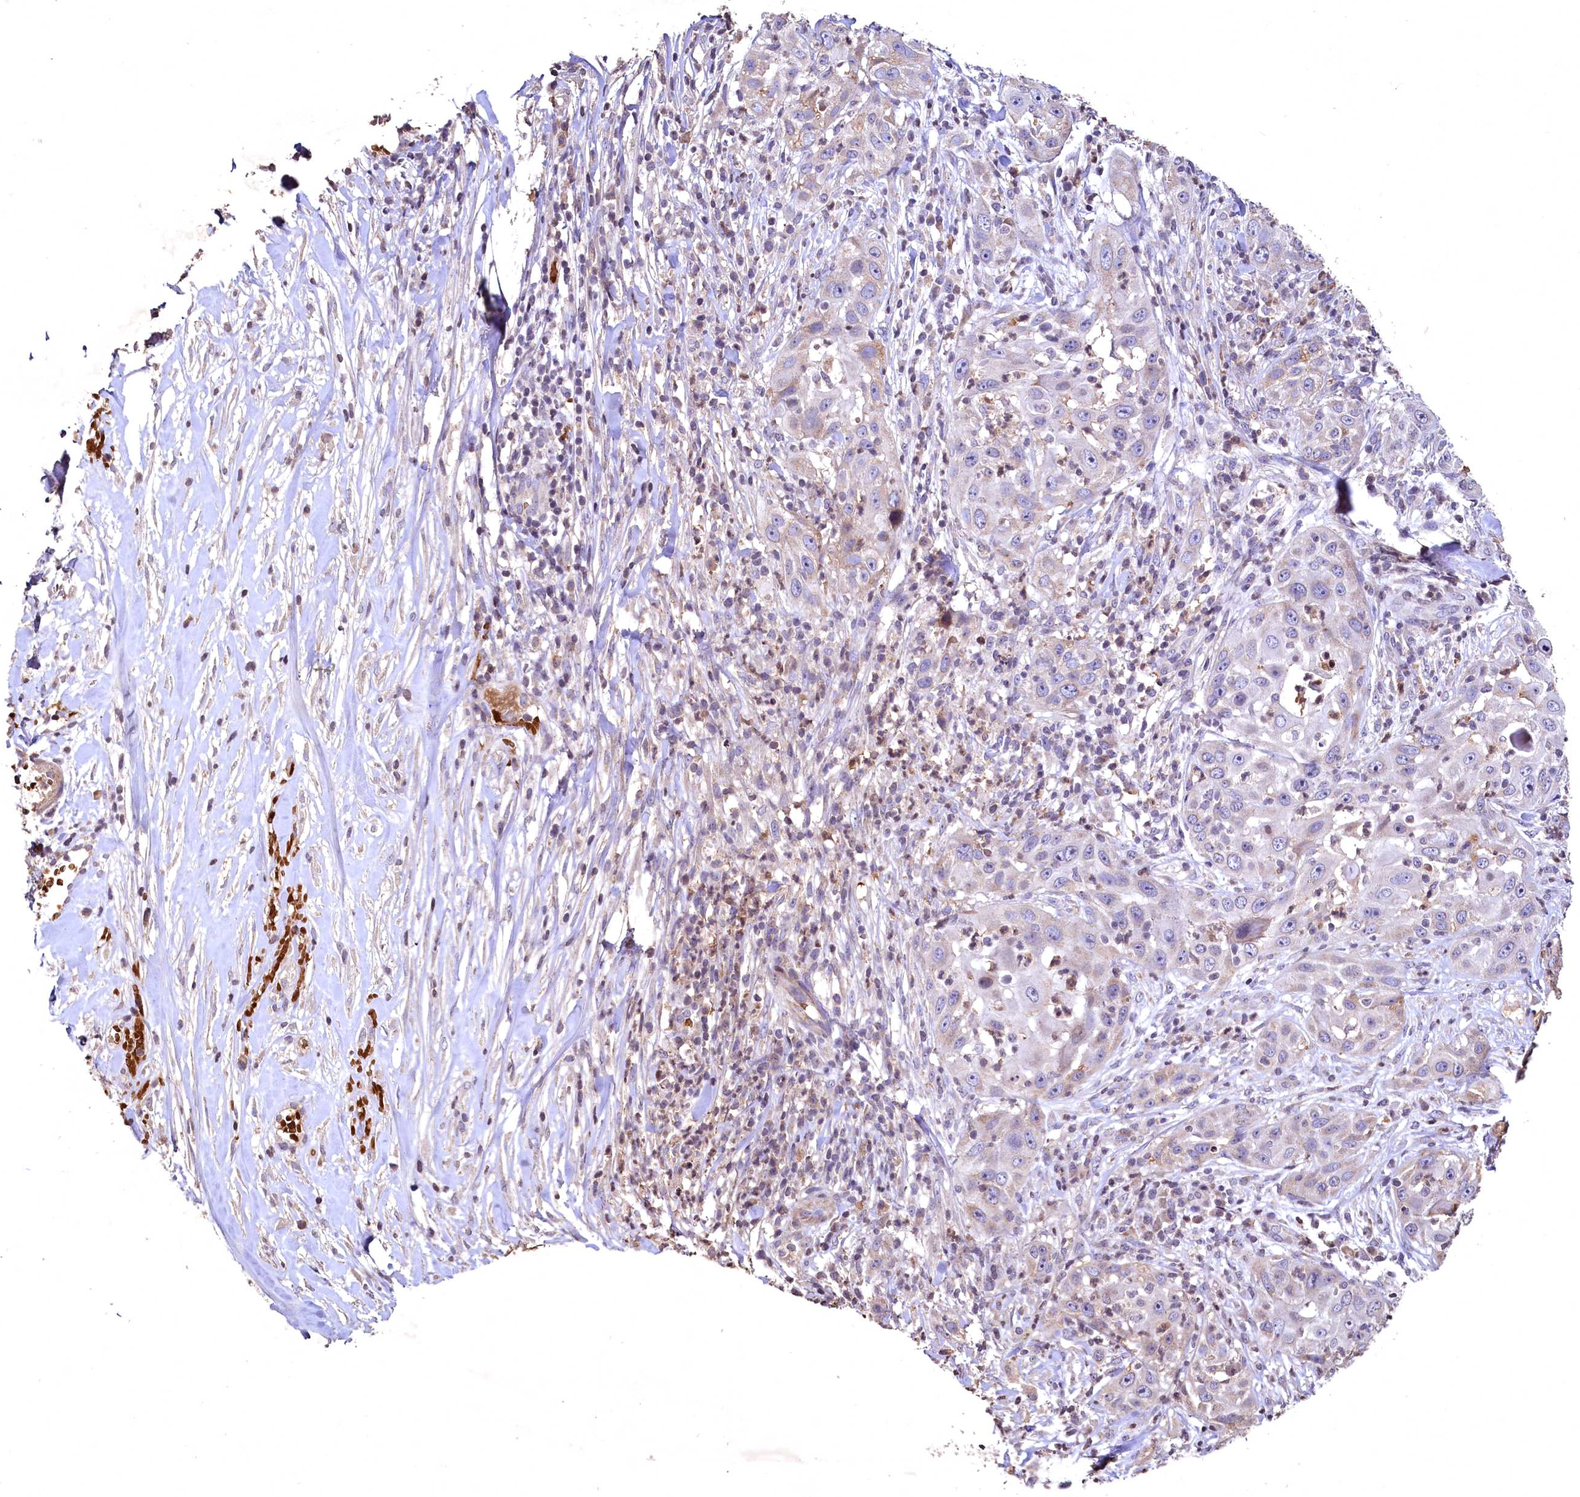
{"staining": {"intensity": "moderate", "quantity": "25%-75%", "location": "cytoplasmic/membranous"}, "tissue": "skin cancer", "cell_type": "Tumor cells", "image_type": "cancer", "snomed": [{"axis": "morphology", "description": "Squamous cell carcinoma, NOS"}, {"axis": "topography", "description": "Skin"}], "caption": "A histopathology image of human skin squamous cell carcinoma stained for a protein demonstrates moderate cytoplasmic/membranous brown staining in tumor cells. The staining is performed using DAB brown chromogen to label protein expression. The nuclei are counter-stained blue using hematoxylin.", "gene": "SPTA1", "patient": {"sex": "female", "age": 44}}